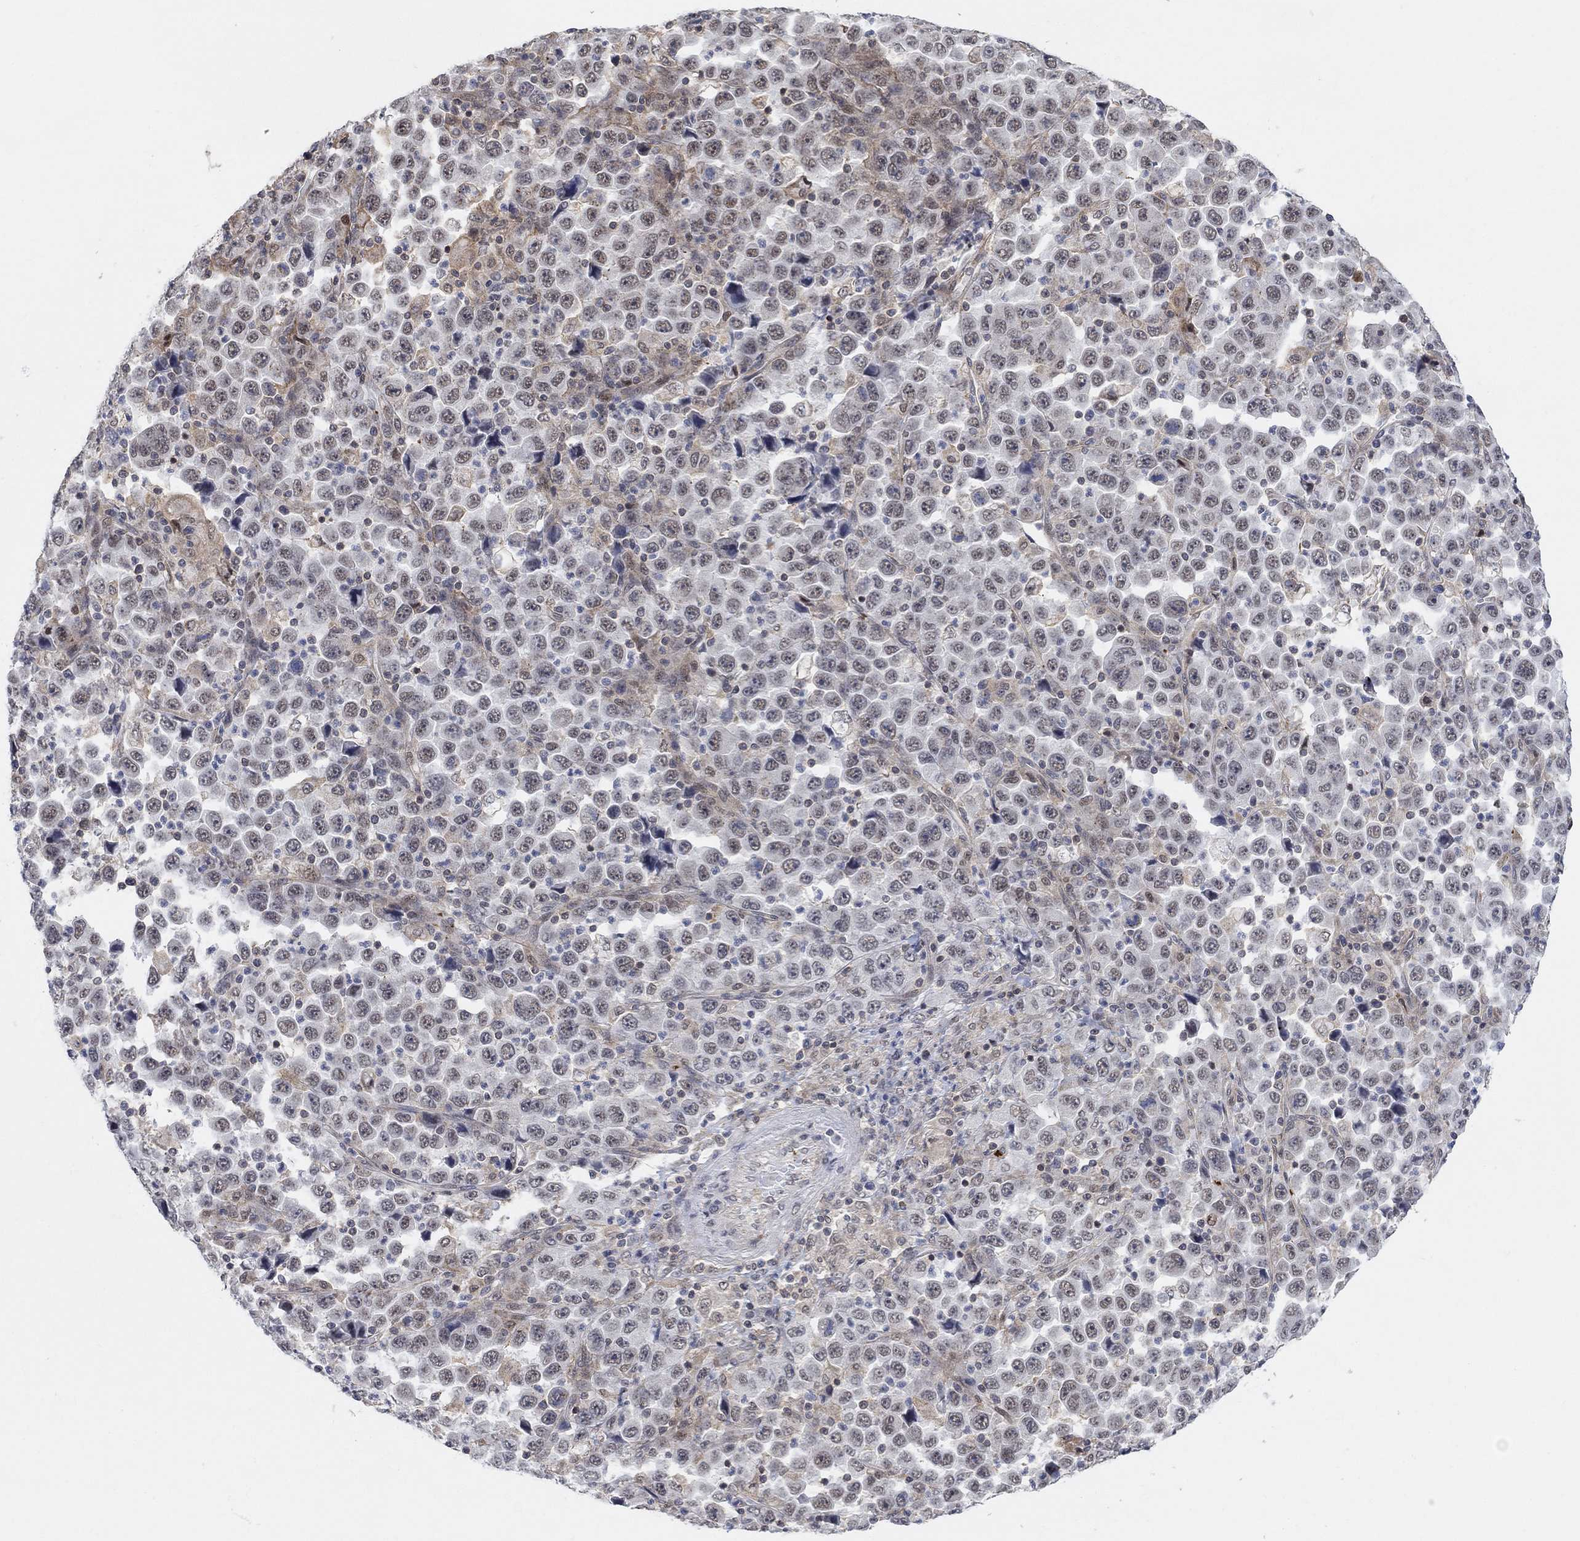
{"staining": {"intensity": "weak", "quantity": "<25%", "location": "cytoplasmic/membranous"}, "tissue": "stomach cancer", "cell_type": "Tumor cells", "image_type": "cancer", "snomed": [{"axis": "morphology", "description": "Normal tissue, NOS"}, {"axis": "morphology", "description": "Adenocarcinoma, NOS"}, {"axis": "topography", "description": "Stomach, upper"}, {"axis": "topography", "description": "Stomach"}], "caption": "Stomach adenocarcinoma was stained to show a protein in brown. There is no significant staining in tumor cells.", "gene": "PWWP2B", "patient": {"sex": "male", "age": 59}}